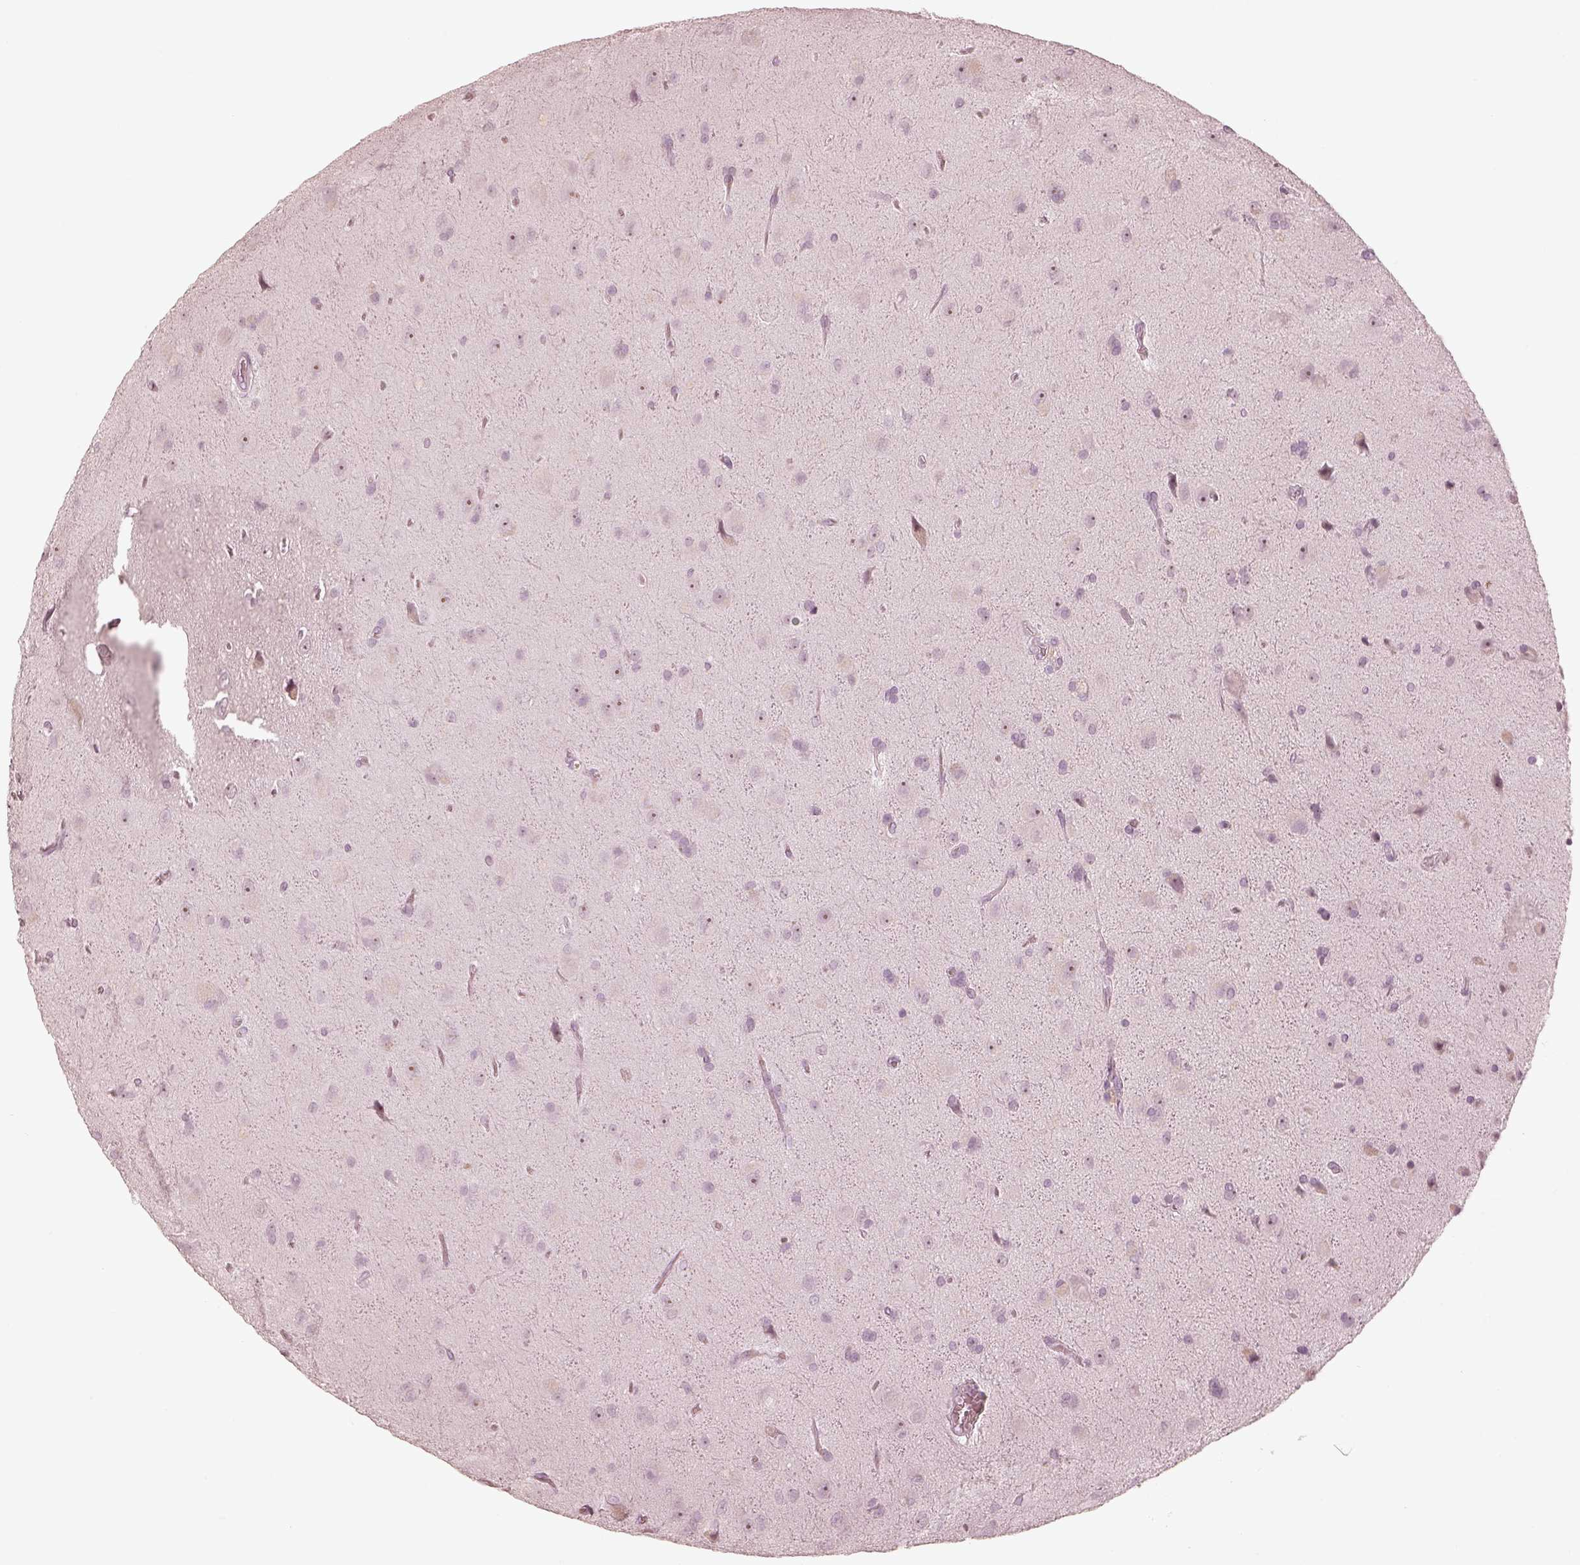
{"staining": {"intensity": "negative", "quantity": "none", "location": "none"}, "tissue": "glioma", "cell_type": "Tumor cells", "image_type": "cancer", "snomed": [{"axis": "morphology", "description": "Glioma, malignant, Low grade"}, {"axis": "topography", "description": "Brain"}], "caption": "DAB (3,3'-diaminobenzidine) immunohistochemical staining of glioma exhibits no significant positivity in tumor cells.", "gene": "CALR3", "patient": {"sex": "male", "age": 58}}